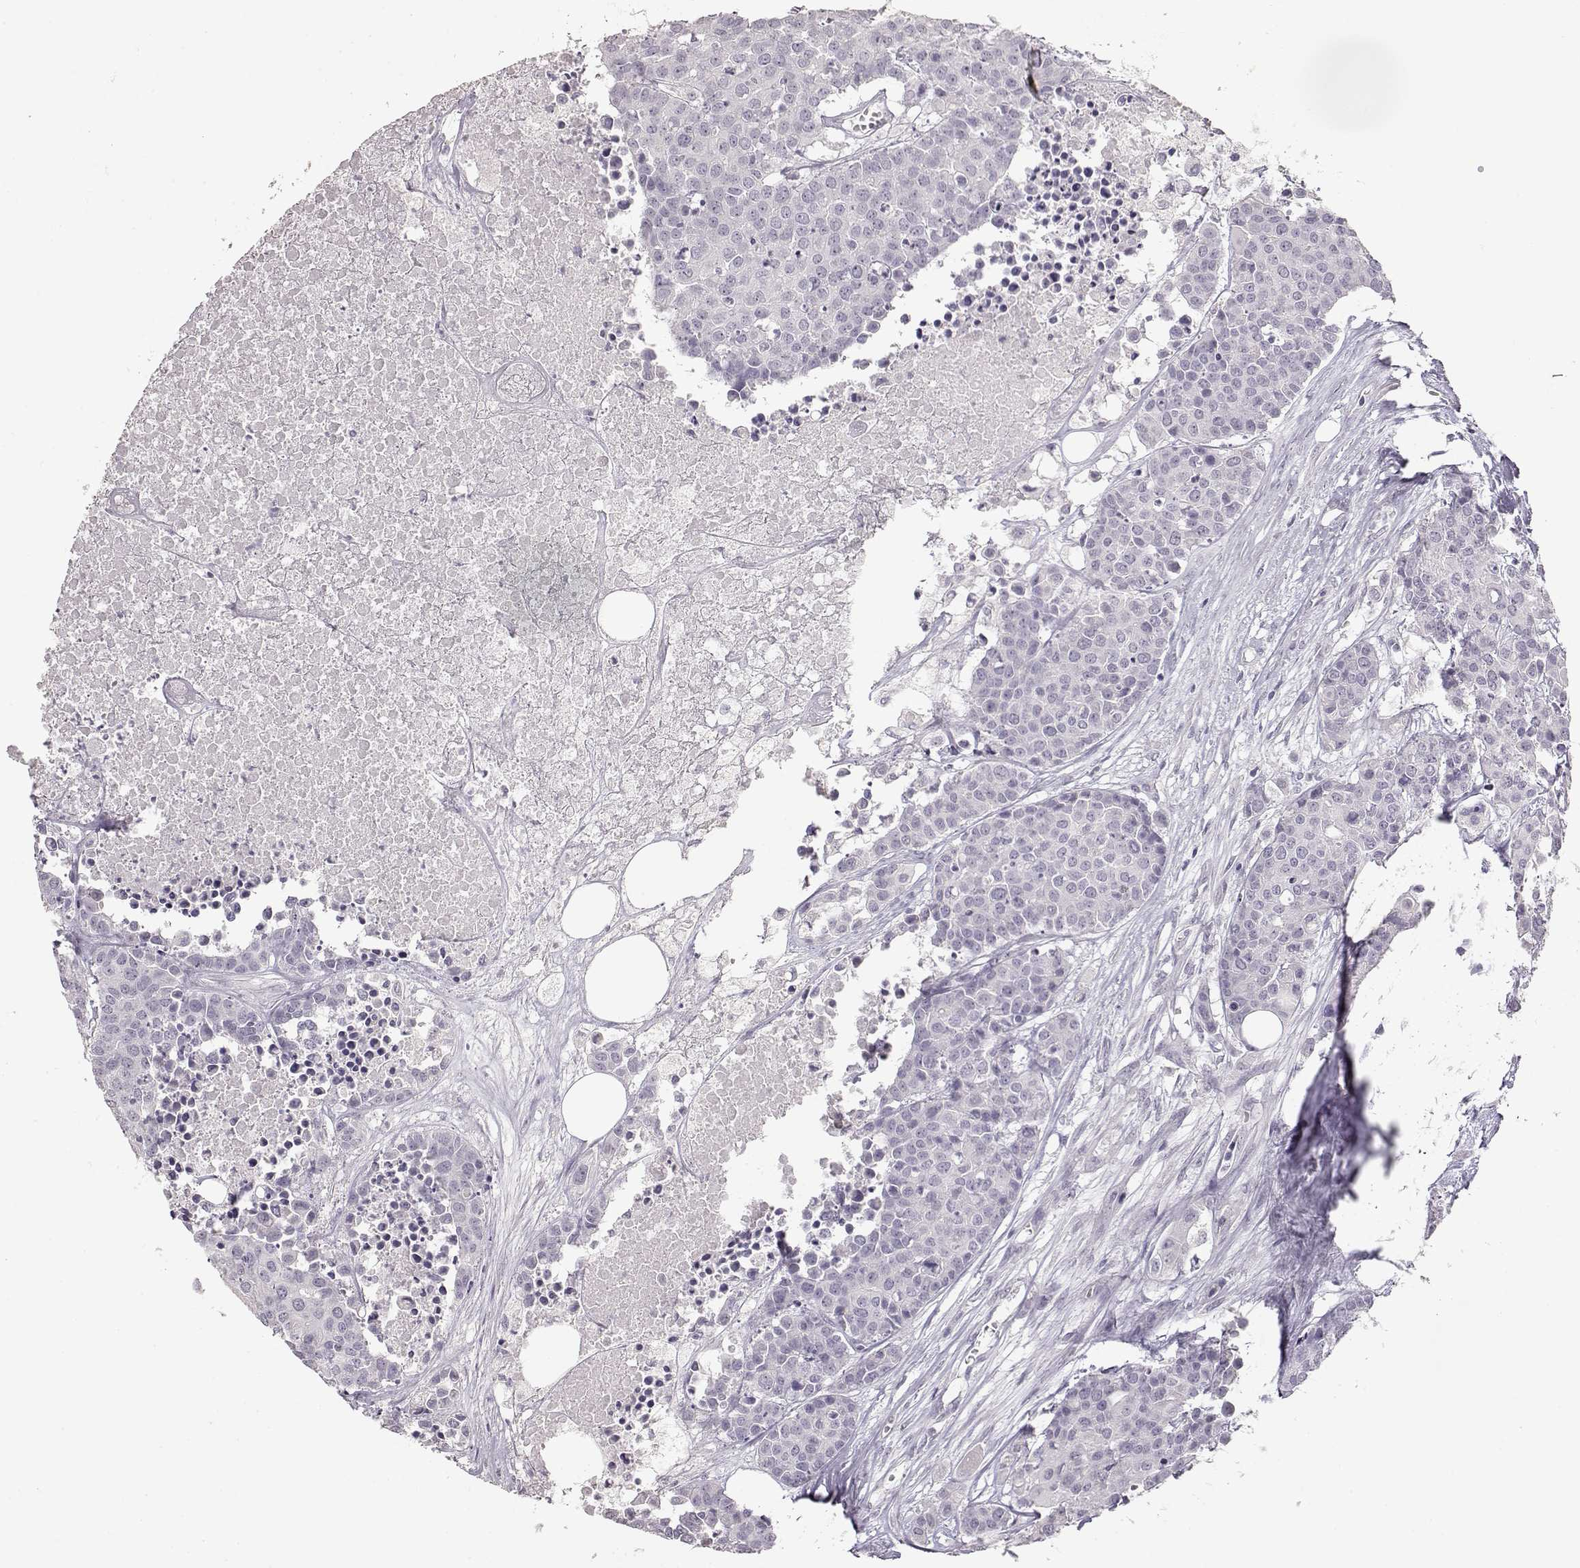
{"staining": {"intensity": "negative", "quantity": "none", "location": "none"}, "tissue": "carcinoid", "cell_type": "Tumor cells", "image_type": "cancer", "snomed": [{"axis": "morphology", "description": "Carcinoid, malignant, NOS"}, {"axis": "topography", "description": "Colon"}], "caption": "A histopathology image of human carcinoid is negative for staining in tumor cells.", "gene": "S100B", "patient": {"sex": "male", "age": 81}}